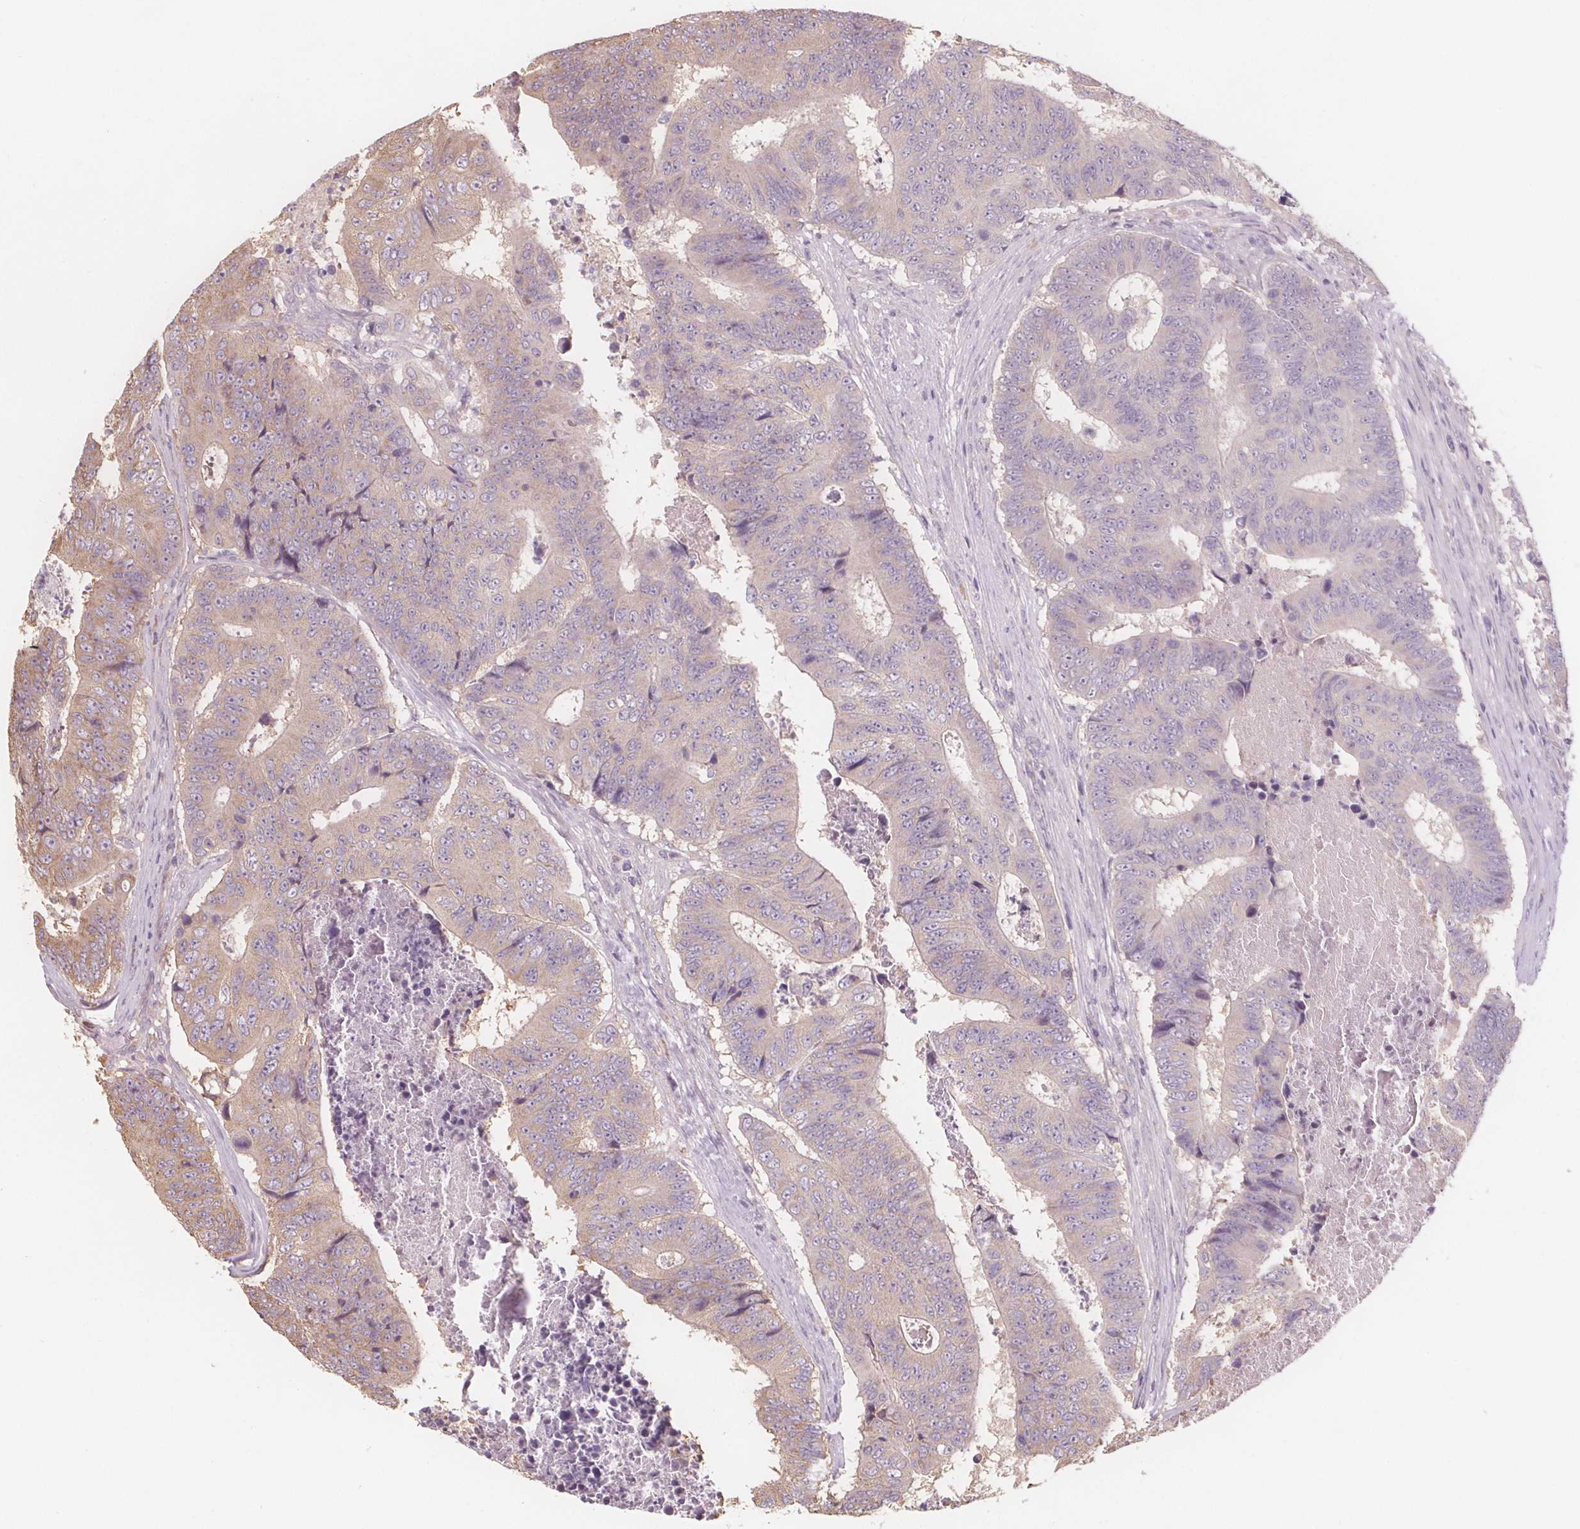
{"staining": {"intensity": "negative", "quantity": "none", "location": "none"}, "tissue": "colorectal cancer", "cell_type": "Tumor cells", "image_type": "cancer", "snomed": [{"axis": "morphology", "description": "Adenocarcinoma, NOS"}, {"axis": "topography", "description": "Colon"}], "caption": "An image of colorectal cancer (adenocarcinoma) stained for a protein exhibits no brown staining in tumor cells.", "gene": "TMEM80", "patient": {"sex": "female", "age": 48}}